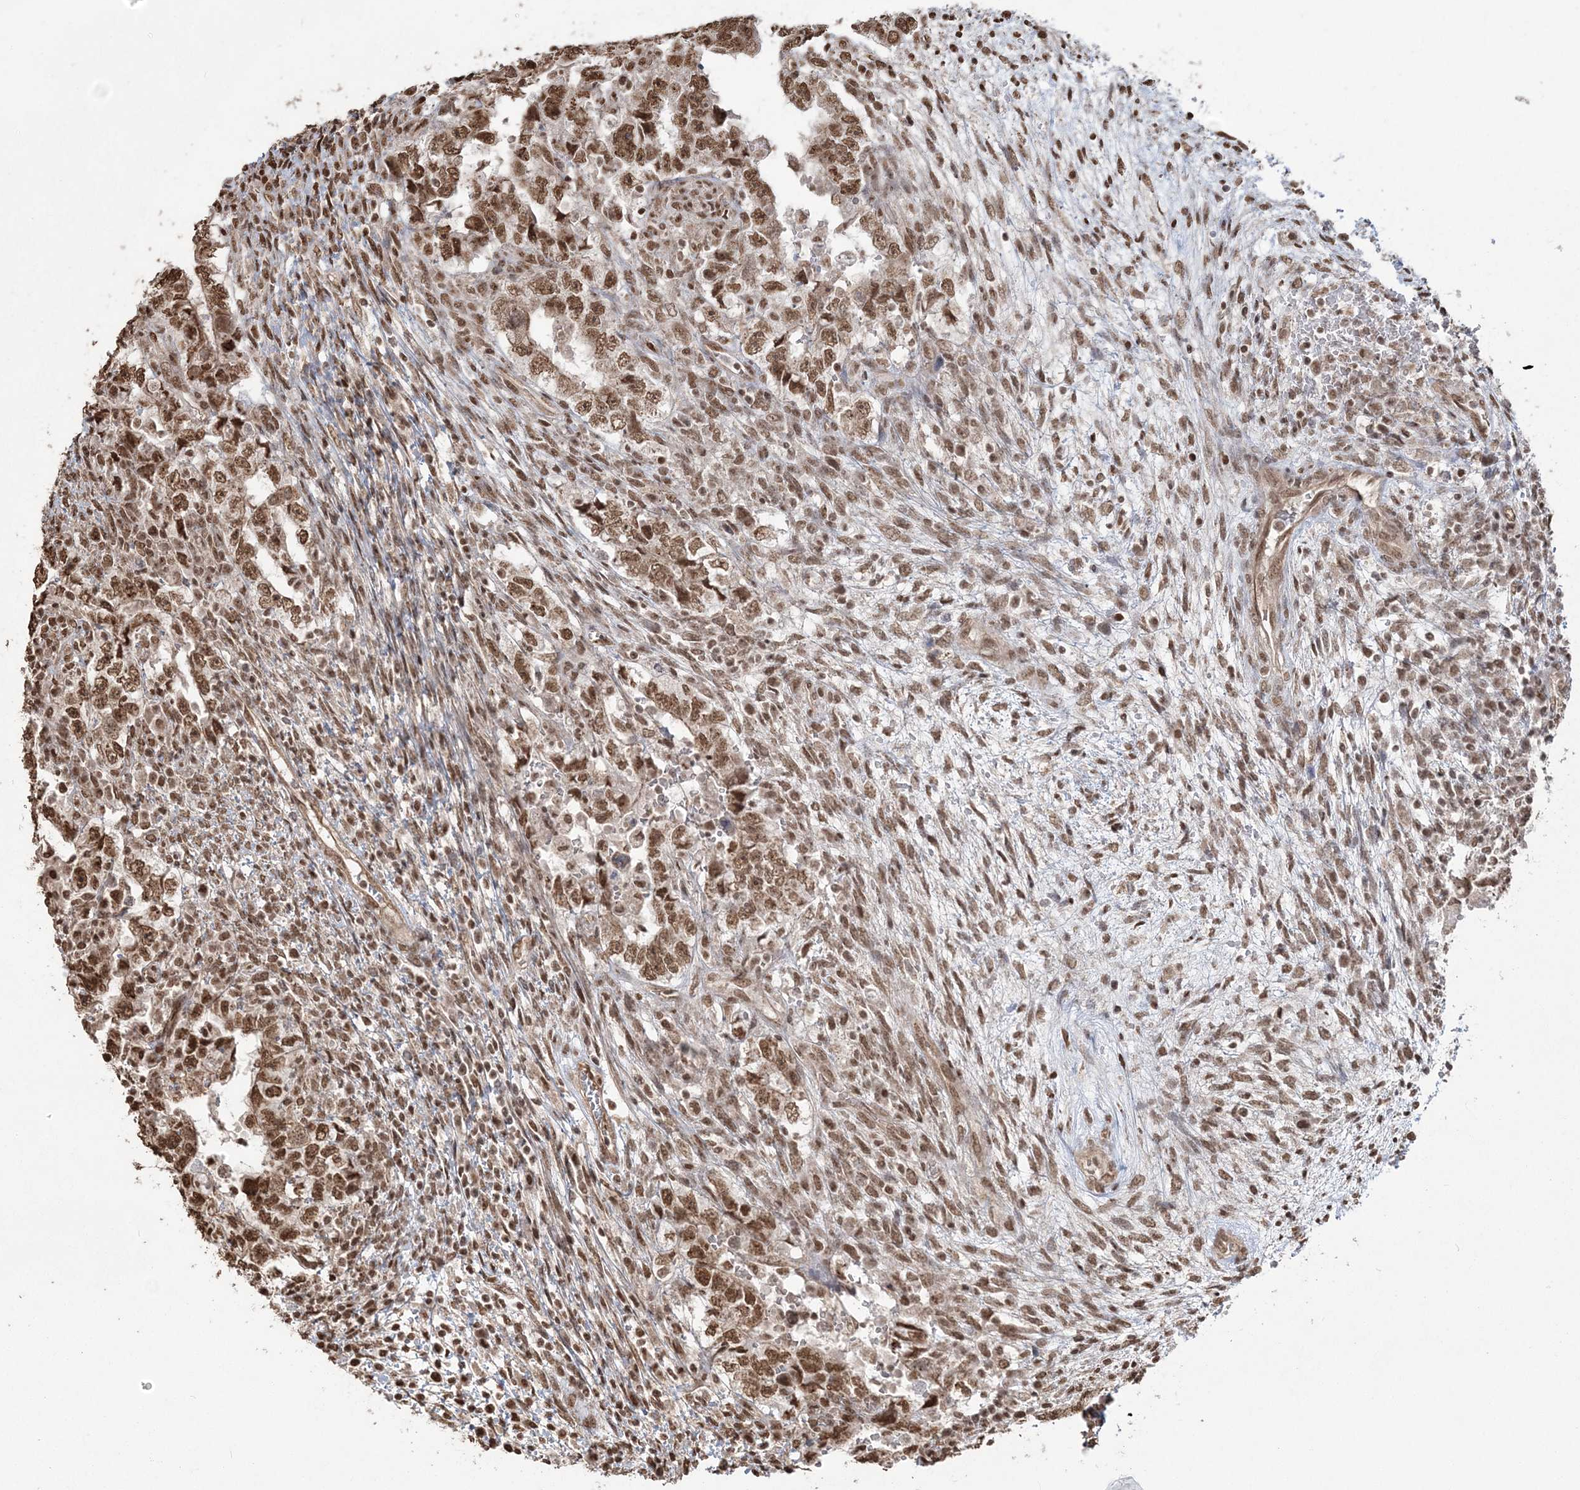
{"staining": {"intensity": "moderate", "quantity": ">75%", "location": "nuclear"}, "tissue": "testis cancer", "cell_type": "Tumor cells", "image_type": "cancer", "snomed": [{"axis": "morphology", "description": "Carcinoma, Embryonal, NOS"}, {"axis": "topography", "description": "Testis"}], "caption": "Approximately >75% of tumor cells in embryonal carcinoma (testis) reveal moderate nuclear protein staining as visualized by brown immunohistochemical staining.", "gene": "ZNF839", "patient": {"sex": "male", "age": 26}}